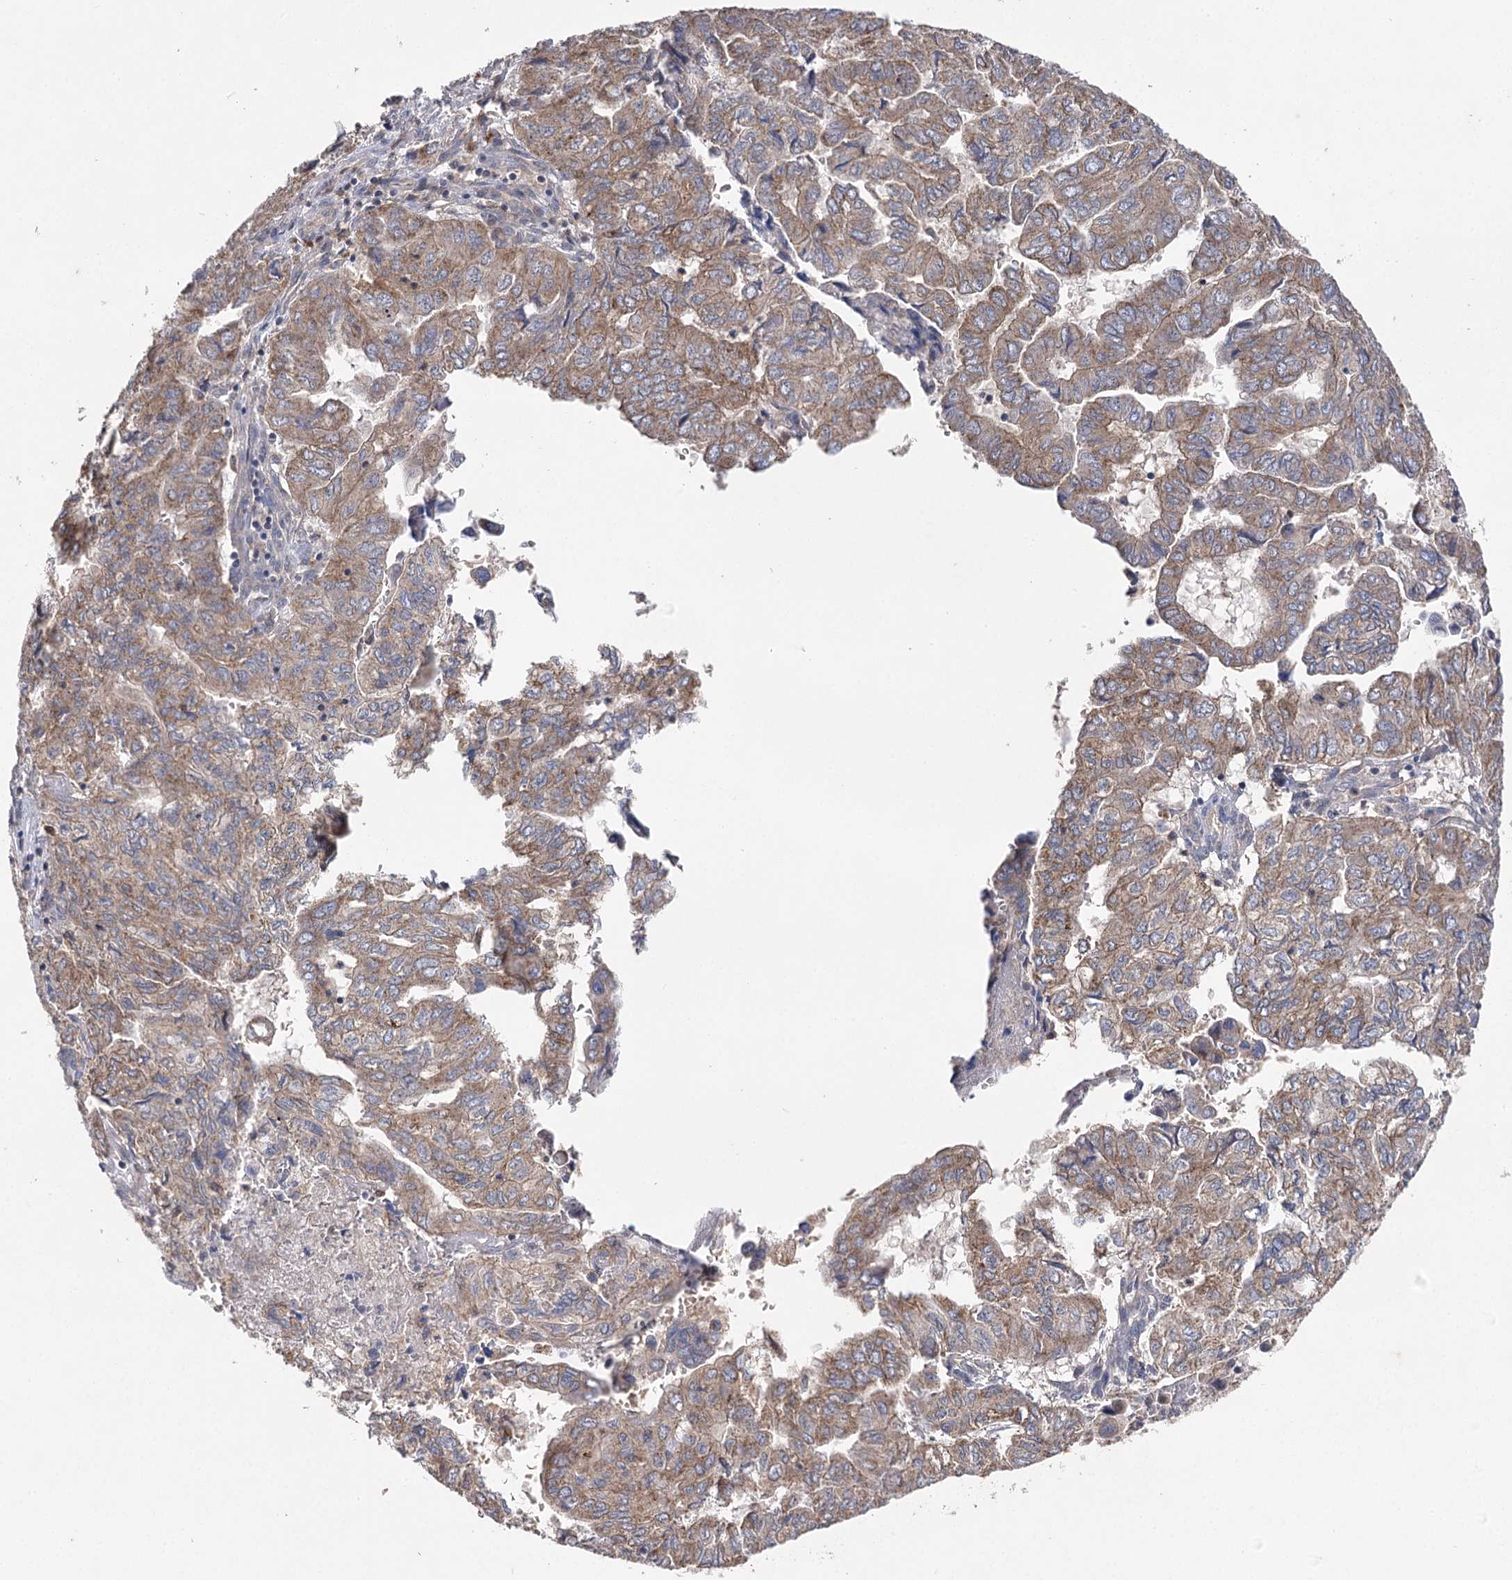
{"staining": {"intensity": "moderate", "quantity": ">75%", "location": "cytoplasmic/membranous"}, "tissue": "pancreatic cancer", "cell_type": "Tumor cells", "image_type": "cancer", "snomed": [{"axis": "morphology", "description": "Adenocarcinoma, NOS"}, {"axis": "topography", "description": "Pancreas"}], "caption": "The histopathology image shows staining of pancreatic cancer (adenocarcinoma), revealing moderate cytoplasmic/membranous protein staining (brown color) within tumor cells. (Brightfield microscopy of DAB IHC at high magnification).", "gene": "AURKC", "patient": {"sex": "male", "age": 51}}